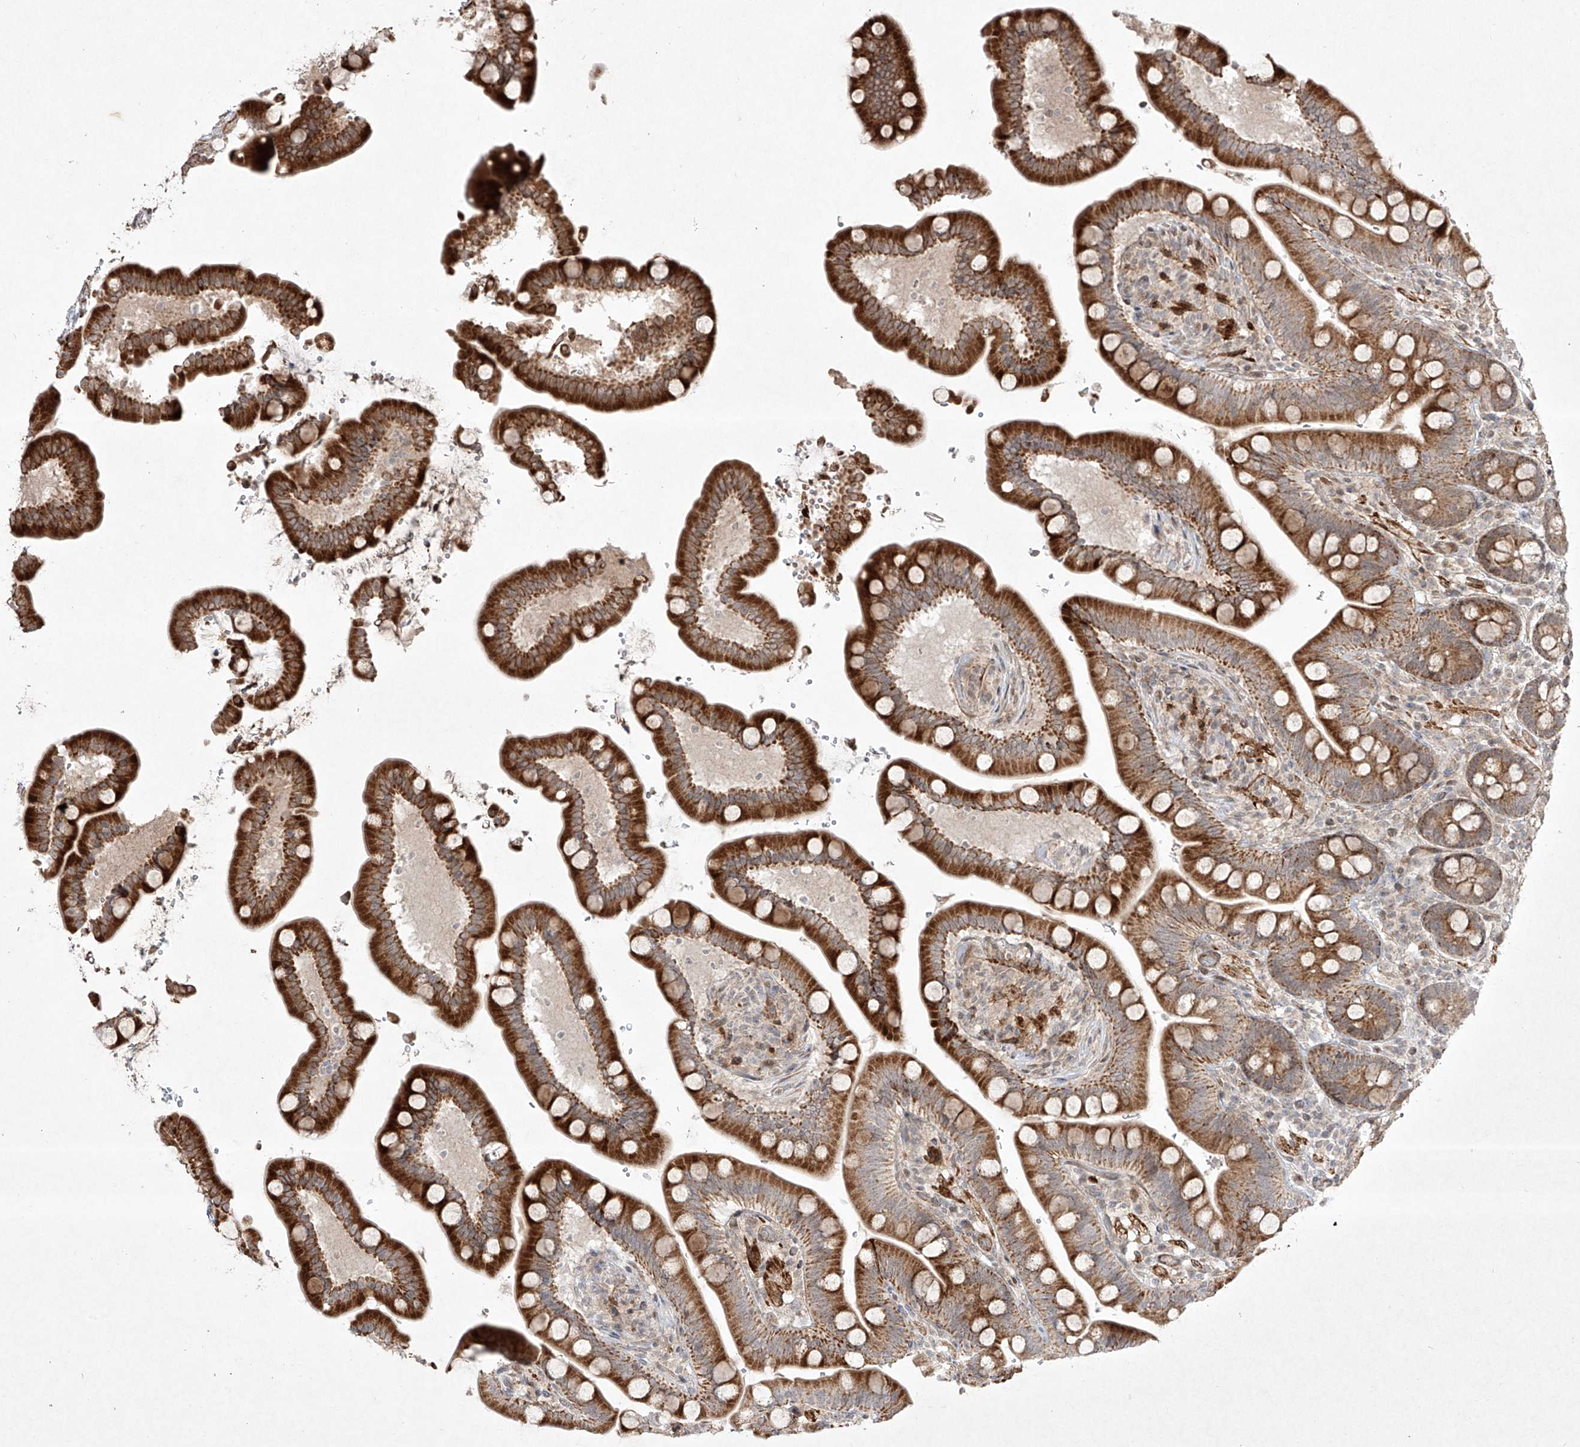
{"staining": {"intensity": "moderate", "quantity": "25%-75%", "location": "cytoplasmic/membranous"}, "tissue": "colon", "cell_type": "Endothelial cells", "image_type": "normal", "snomed": [{"axis": "morphology", "description": "Normal tissue, NOS"}, {"axis": "topography", "description": "Smooth muscle"}, {"axis": "topography", "description": "Colon"}], "caption": "Immunohistochemical staining of normal colon demonstrates medium levels of moderate cytoplasmic/membranous staining in approximately 25%-75% of endothelial cells.", "gene": "KDM1B", "patient": {"sex": "male", "age": 73}}